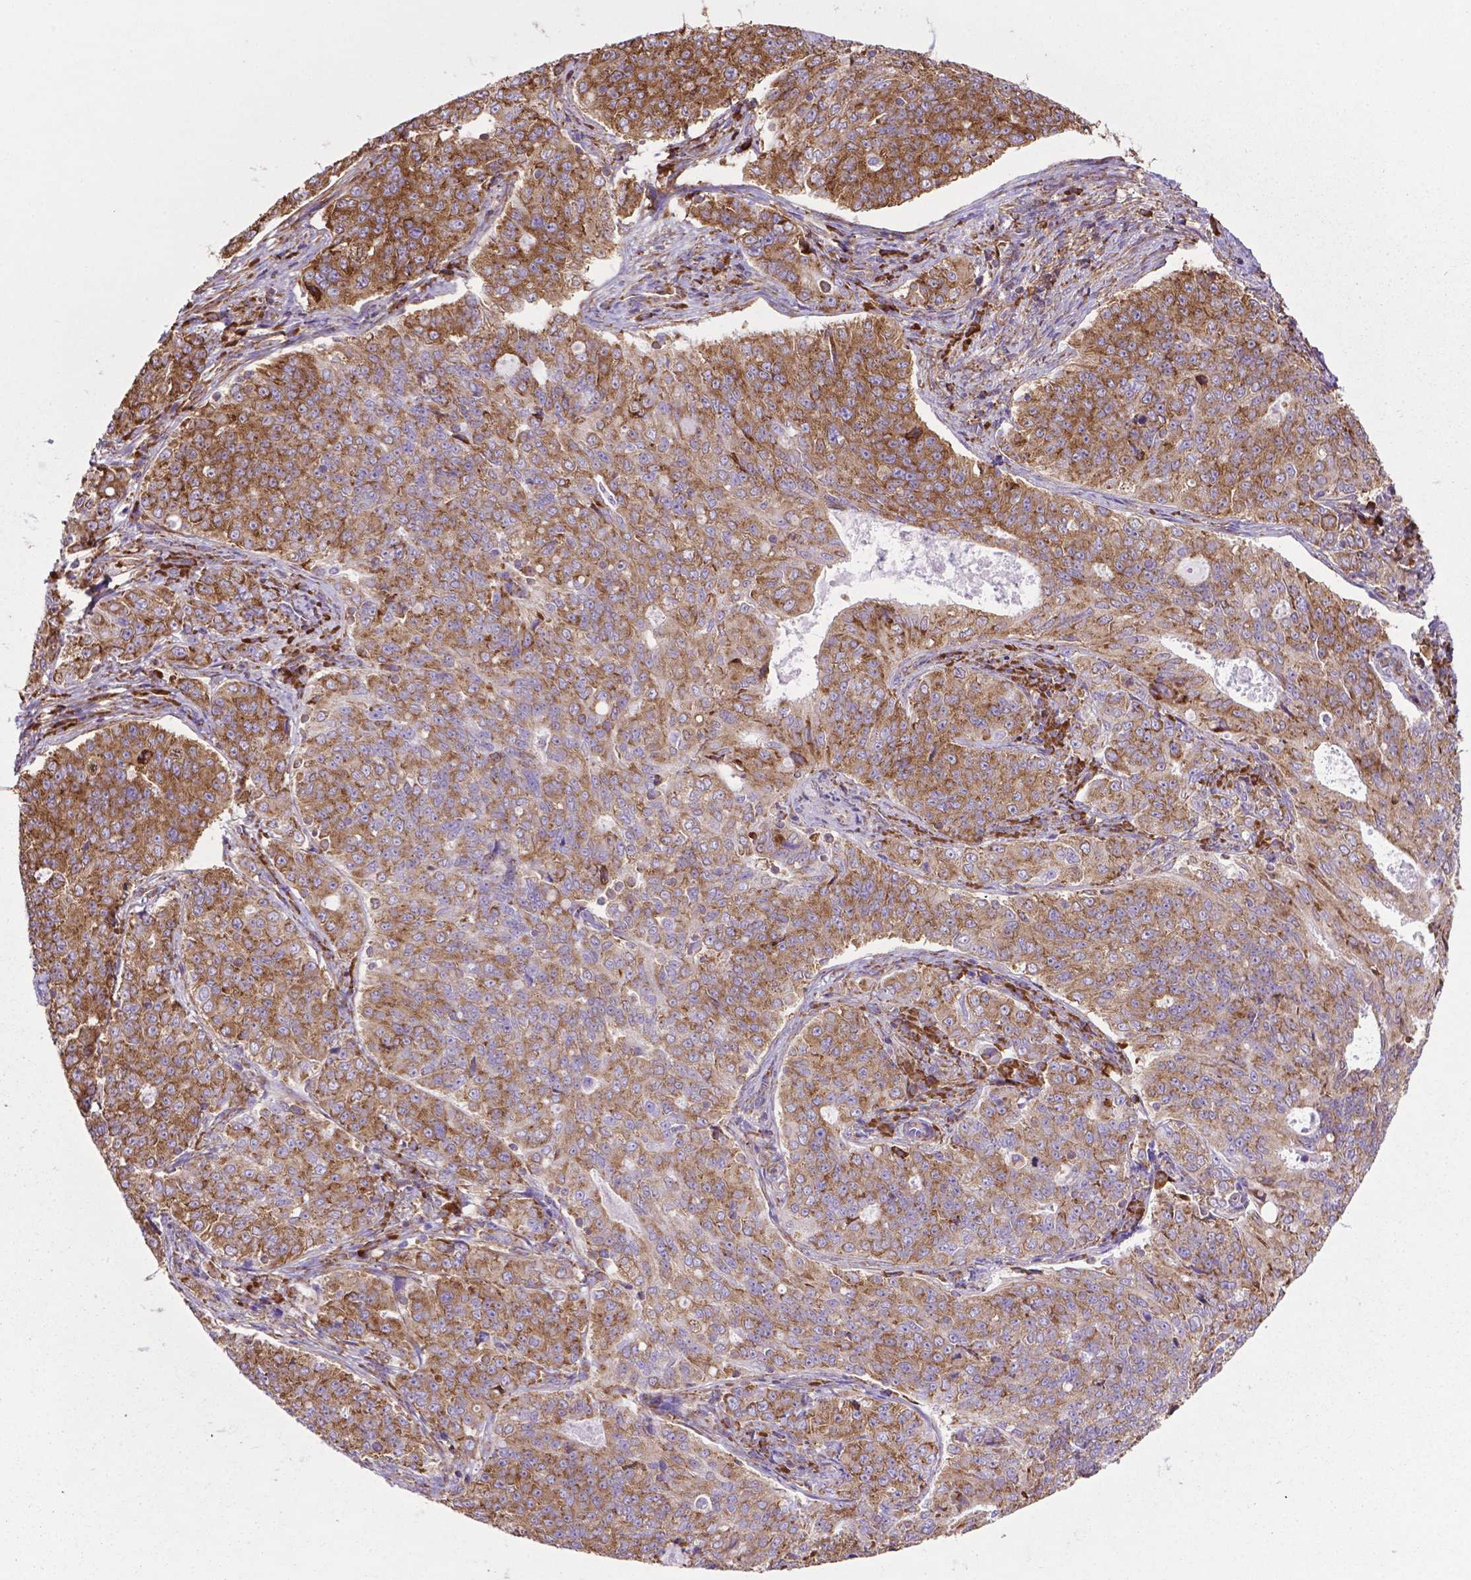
{"staining": {"intensity": "moderate", "quantity": ">75%", "location": "cytoplasmic/membranous"}, "tissue": "endometrial cancer", "cell_type": "Tumor cells", "image_type": "cancer", "snomed": [{"axis": "morphology", "description": "Adenocarcinoma, NOS"}, {"axis": "topography", "description": "Endometrium"}], "caption": "DAB (3,3'-diaminobenzidine) immunohistochemical staining of endometrial cancer demonstrates moderate cytoplasmic/membranous protein positivity in about >75% of tumor cells.", "gene": "RPL29", "patient": {"sex": "female", "age": 43}}